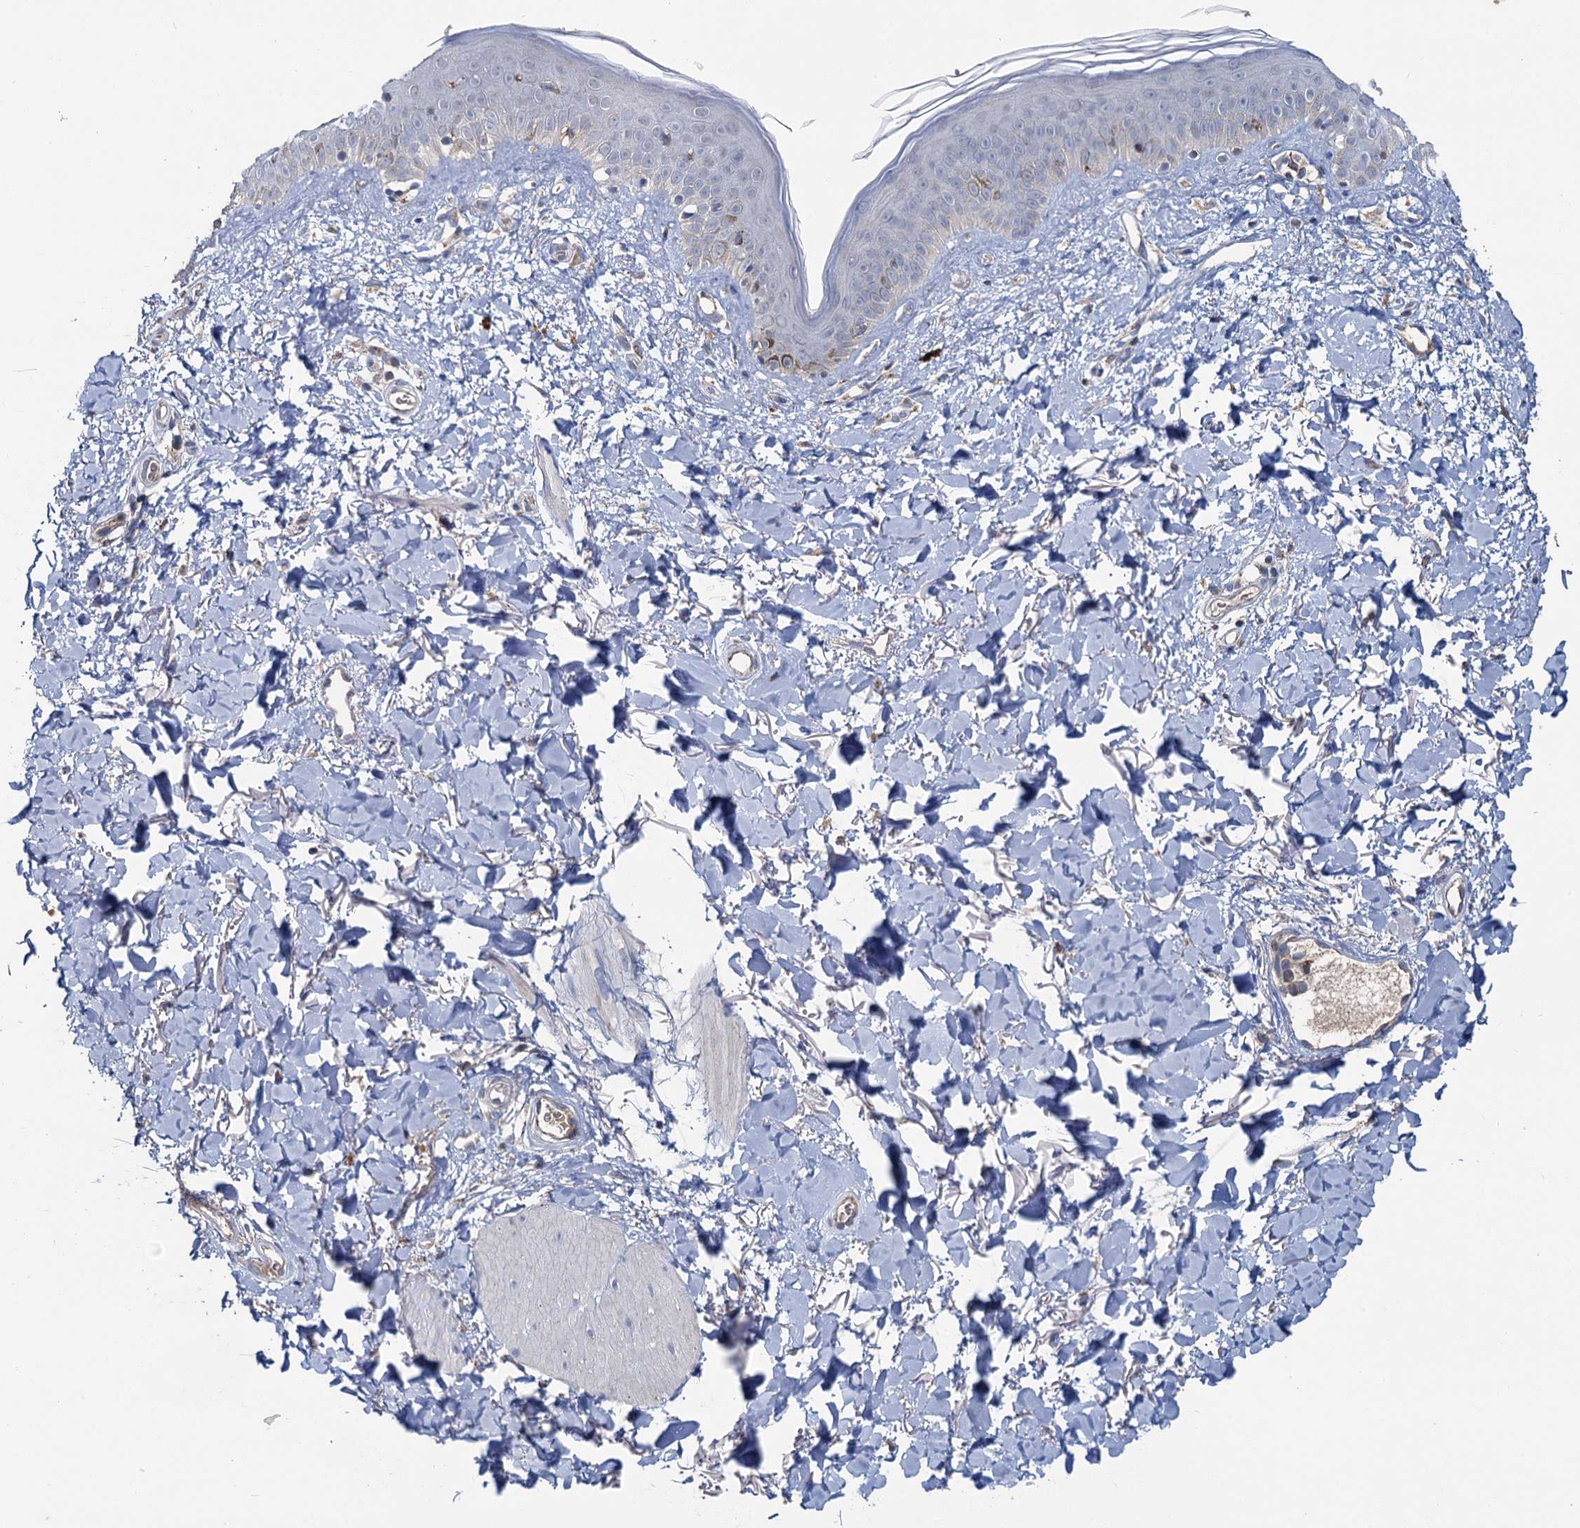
{"staining": {"intensity": "weak", "quantity": "25%-75%", "location": "cytoplasmic/membranous"}, "tissue": "skin", "cell_type": "Fibroblasts", "image_type": "normal", "snomed": [{"axis": "morphology", "description": "Normal tissue, NOS"}, {"axis": "topography", "description": "Skin"}], "caption": "Immunohistochemistry (IHC) photomicrograph of unremarkable human skin stained for a protein (brown), which reveals low levels of weak cytoplasmic/membranous positivity in approximately 25%-75% of fibroblasts.", "gene": "METTL4", "patient": {"sex": "female", "age": 58}}